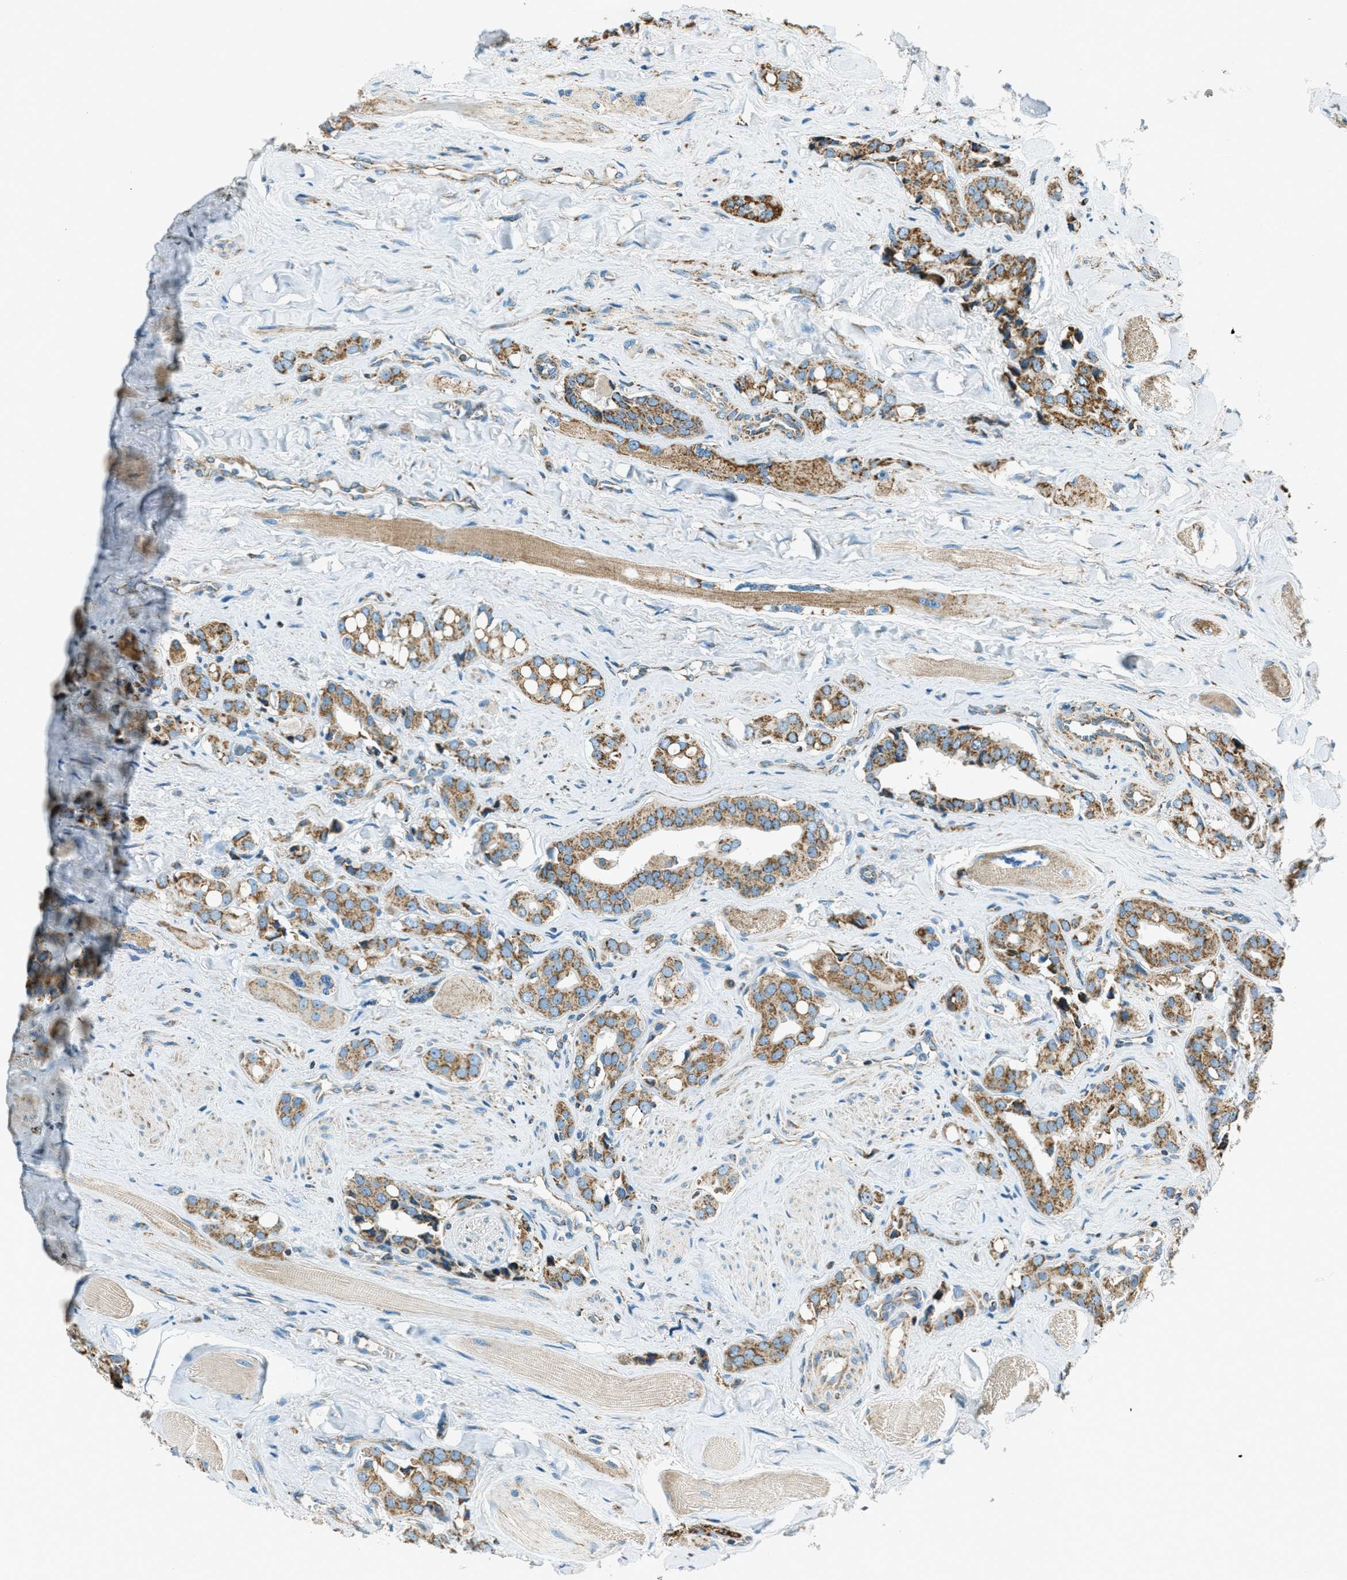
{"staining": {"intensity": "moderate", "quantity": ">75%", "location": "cytoplasmic/membranous"}, "tissue": "prostate cancer", "cell_type": "Tumor cells", "image_type": "cancer", "snomed": [{"axis": "morphology", "description": "Adenocarcinoma, High grade"}, {"axis": "topography", "description": "Prostate"}], "caption": "Human prostate adenocarcinoma (high-grade) stained with a protein marker exhibits moderate staining in tumor cells.", "gene": "CHST15", "patient": {"sex": "male", "age": 52}}